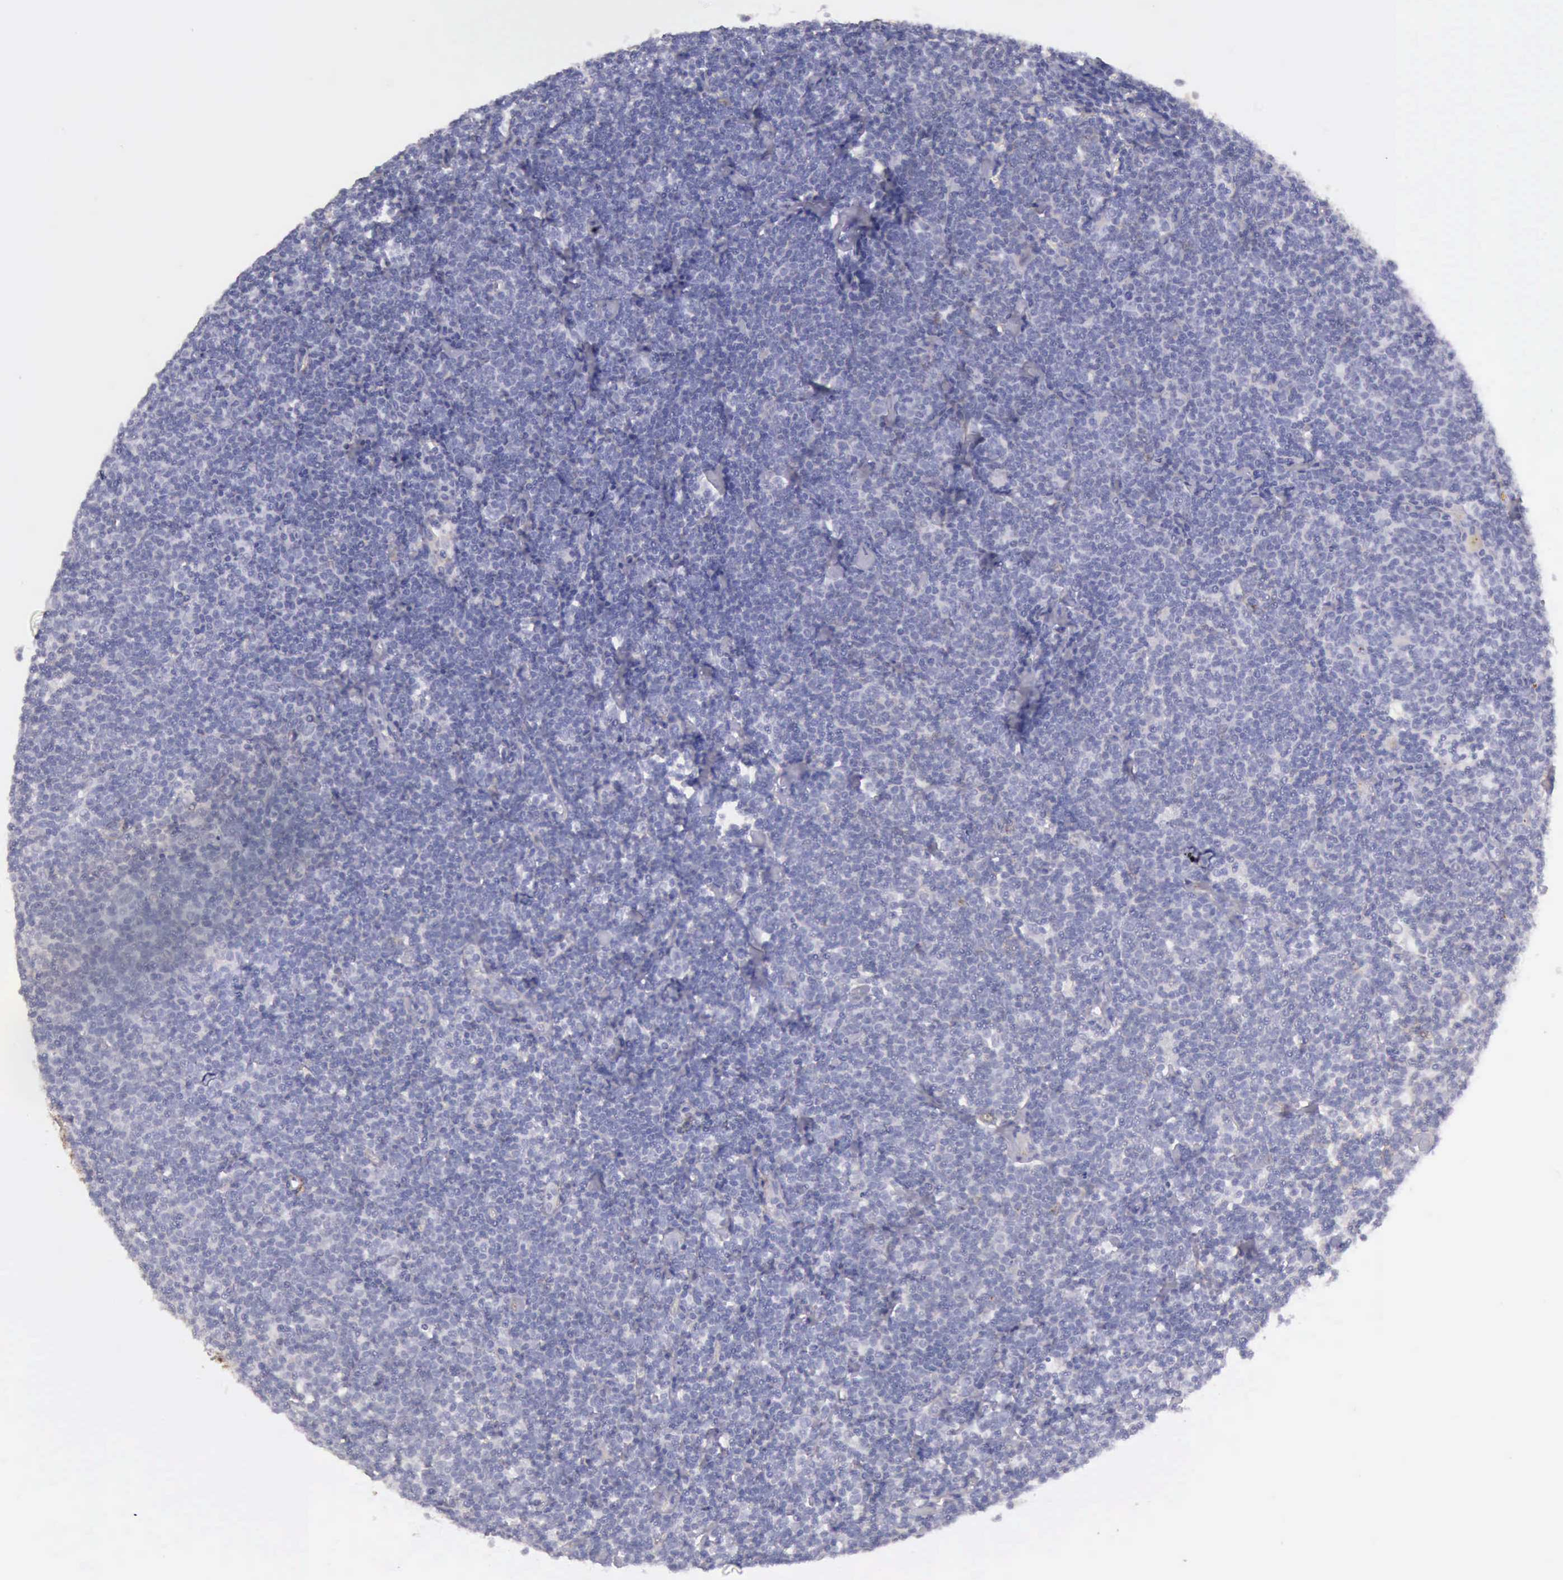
{"staining": {"intensity": "negative", "quantity": "none", "location": "none"}, "tissue": "lymphoma", "cell_type": "Tumor cells", "image_type": "cancer", "snomed": [{"axis": "morphology", "description": "Malignant lymphoma, non-Hodgkin's type, Low grade"}, {"axis": "topography", "description": "Lymph node"}], "caption": "Protein analysis of malignant lymphoma, non-Hodgkin's type (low-grade) demonstrates no significant positivity in tumor cells.", "gene": "AOC3", "patient": {"sex": "male", "age": 65}}